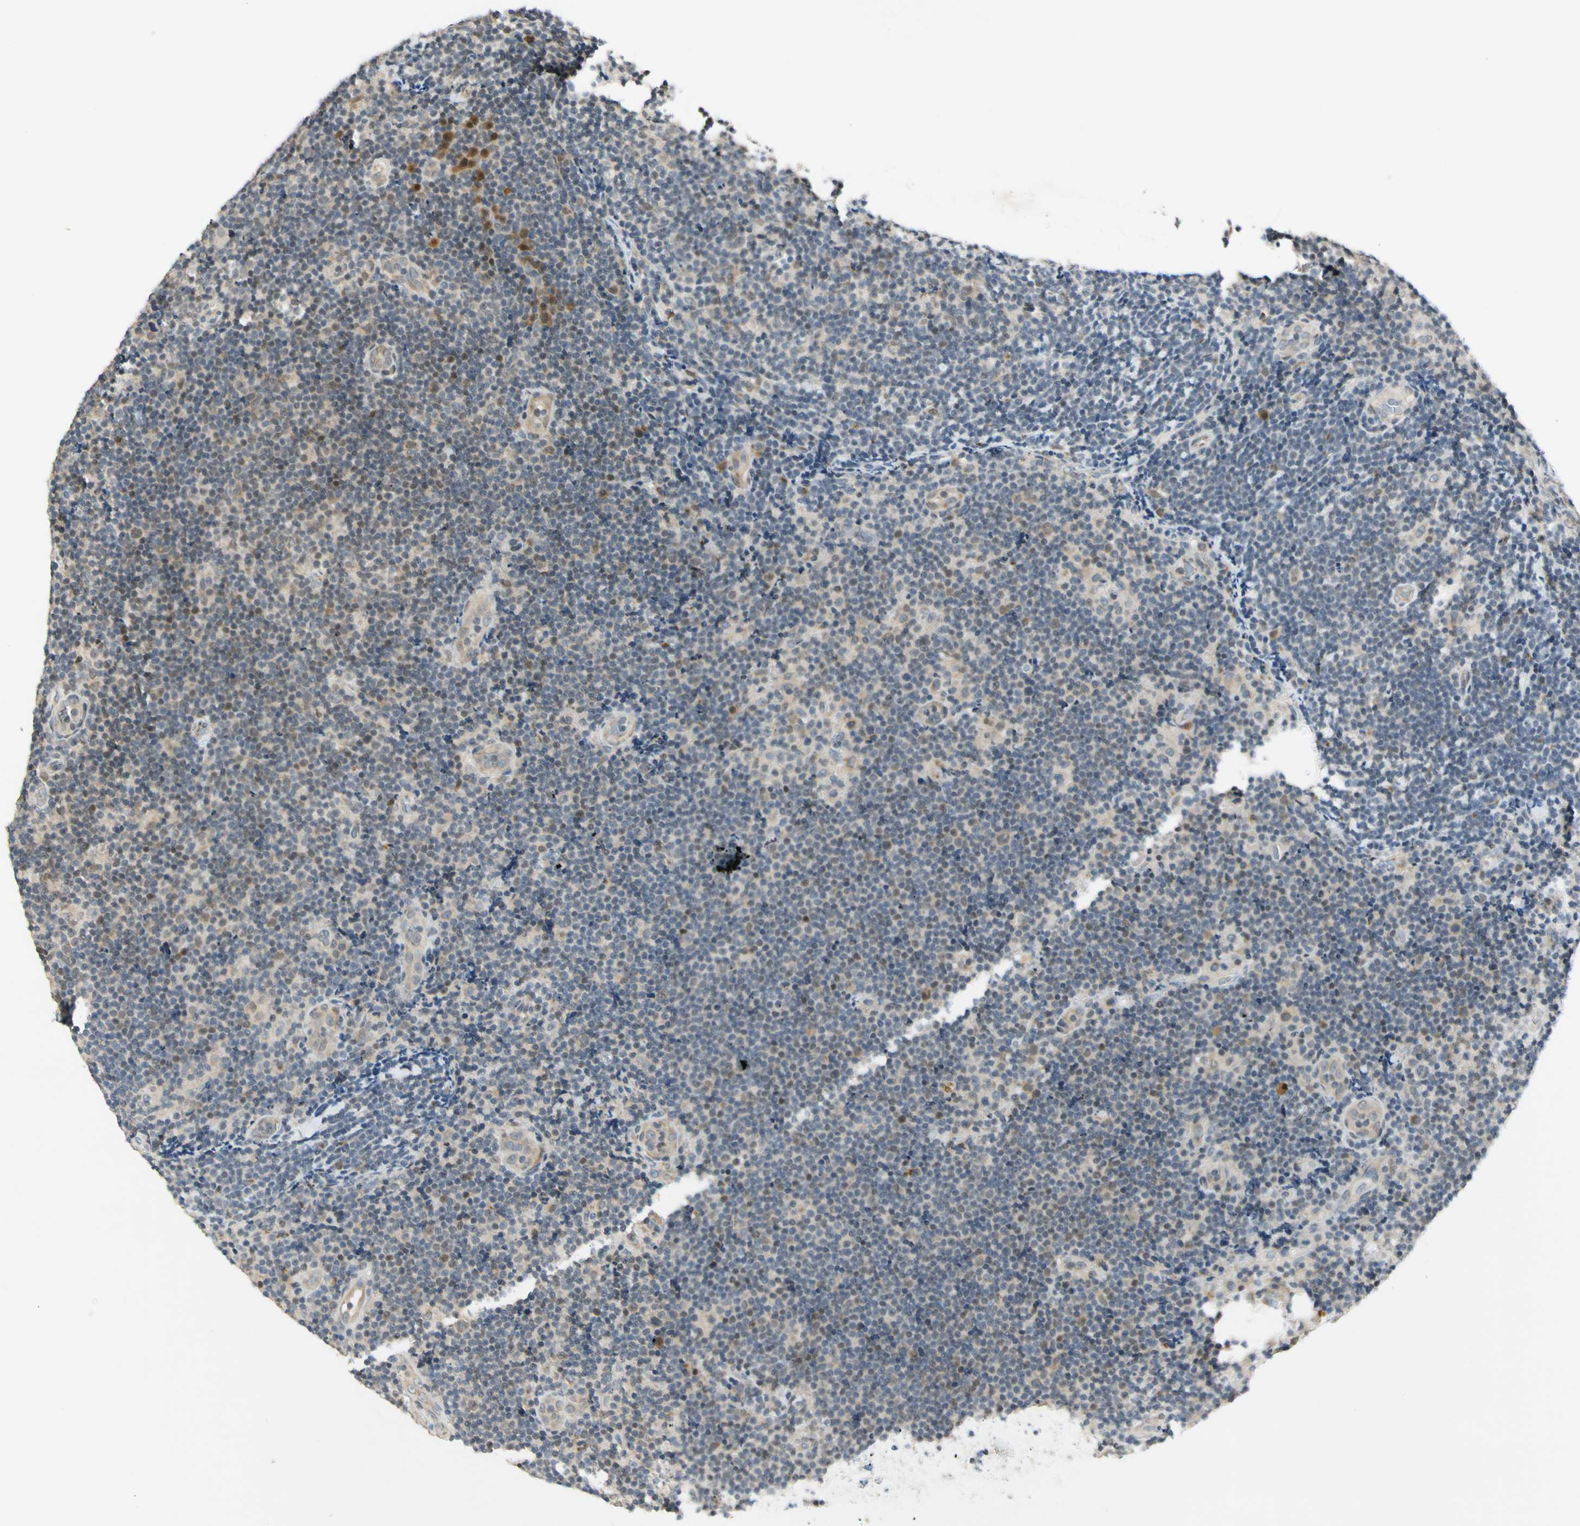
{"staining": {"intensity": "negative", "quantity": "none", "location": "none"}, "tissue": "lymphoma", "cell_type": "Tumor cells", "image_type": "cancer", "snomed": [{"axis": "morphology", "description": "Malignant lymphoma, non-Hodgkin's type, Low grade"}, {"axis": "topography", "description": "Lymph node"}], "caption": "Immunohistochemical staining of lymphoma demonstrates no significant positivity in tumor cells.", "gene": "RPS6KB2", "patient": {"sex": "male", "age": 83}}